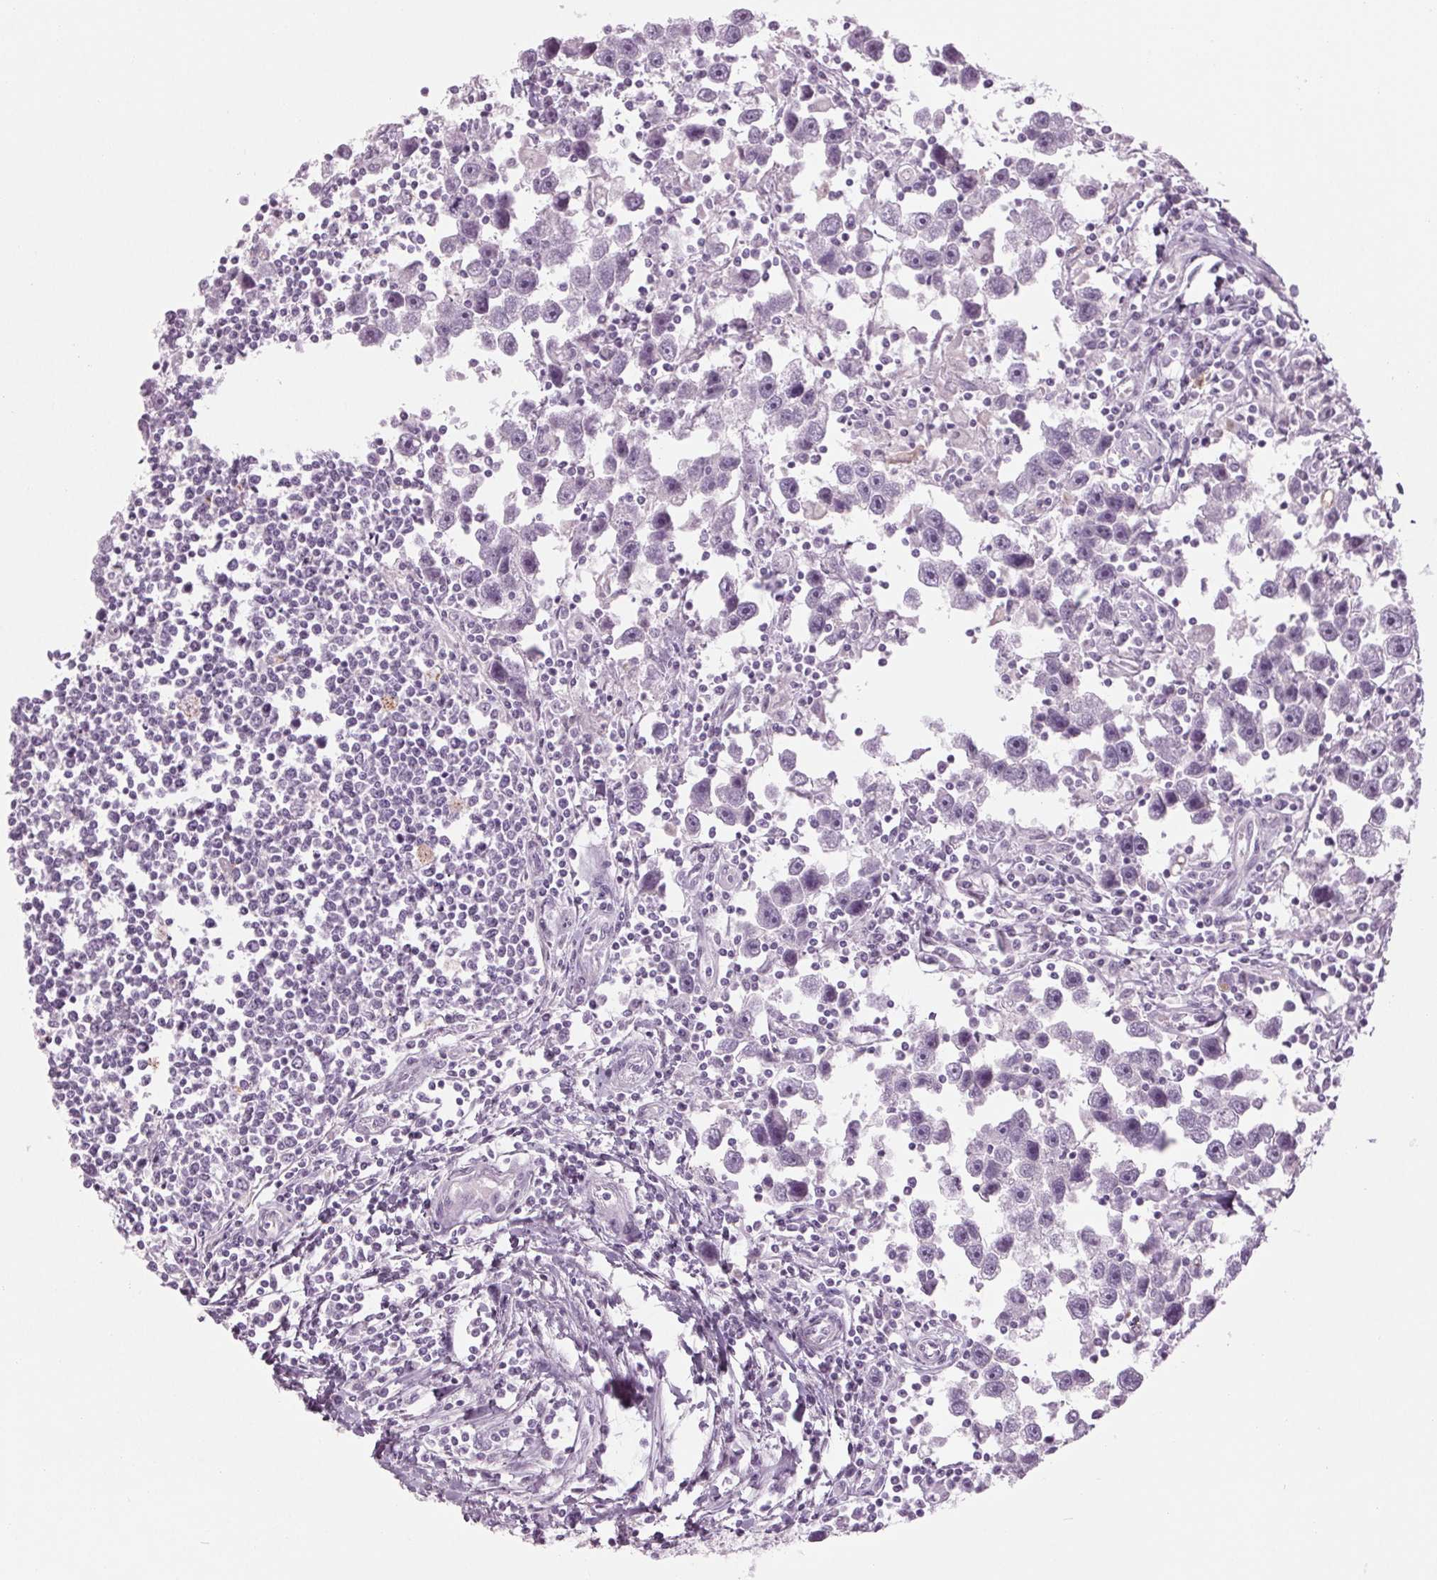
{"staining": {"intensity": "negative", "quantity": "none", "location": "none"}, "tissue": "testis cancer", "cell_type": "Tumor cells", "image_type": "cancer", "snomed": [{"axis": "morphology", "description": "Seminoma, NOS"}, {"axis": "topography", "description": "Testis"}], "caption": "Immunohistochemistry (IHC) of testis cancer (seminoma) reveals no staining in tumor cells.", "gene": "CYP3A43", "patient": {"sex": "male", "age": 30}}